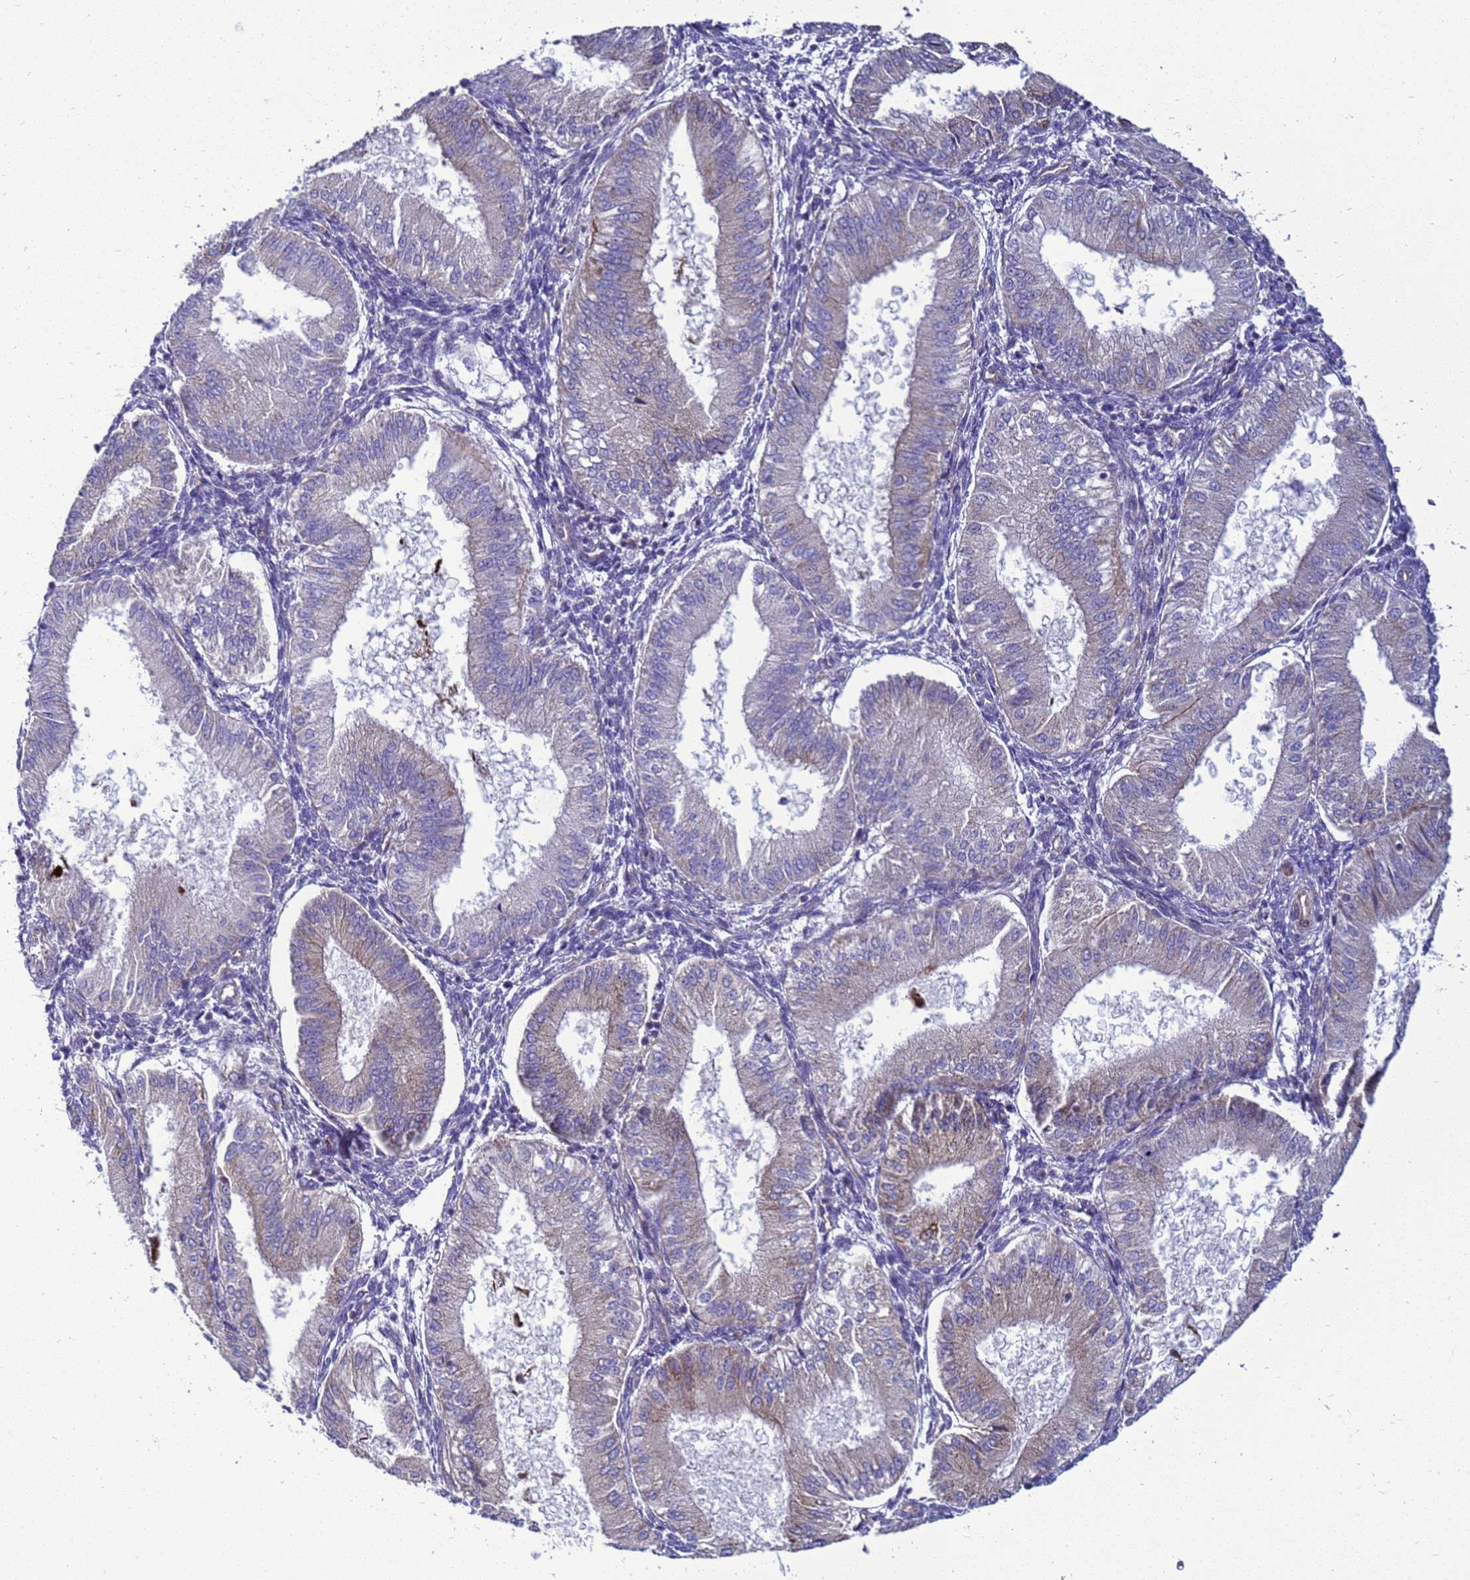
{"staining": {"intensity": "weak", "quantity": "<25%", "location": "cytoplasmic/membranous"}, "tissue": "endometrium", "cell_type": "Cells in endometrial stroma", "image_type": "normal", "snomed": [{"axis": "morphology", "description": "Normal tissue, NOS"}, {"axis": "topography", "description": "Endometrium"}], "caption": "Immunohistochemical staining of benign endometrium shows no significant expression in cells in endometrial stroma. The staining is performed using DAB brown chromogen with nuclei counter-stained in using hematoxylin.", "gene": "MON1B", "patient": {"sex": "female", "age": 39}}